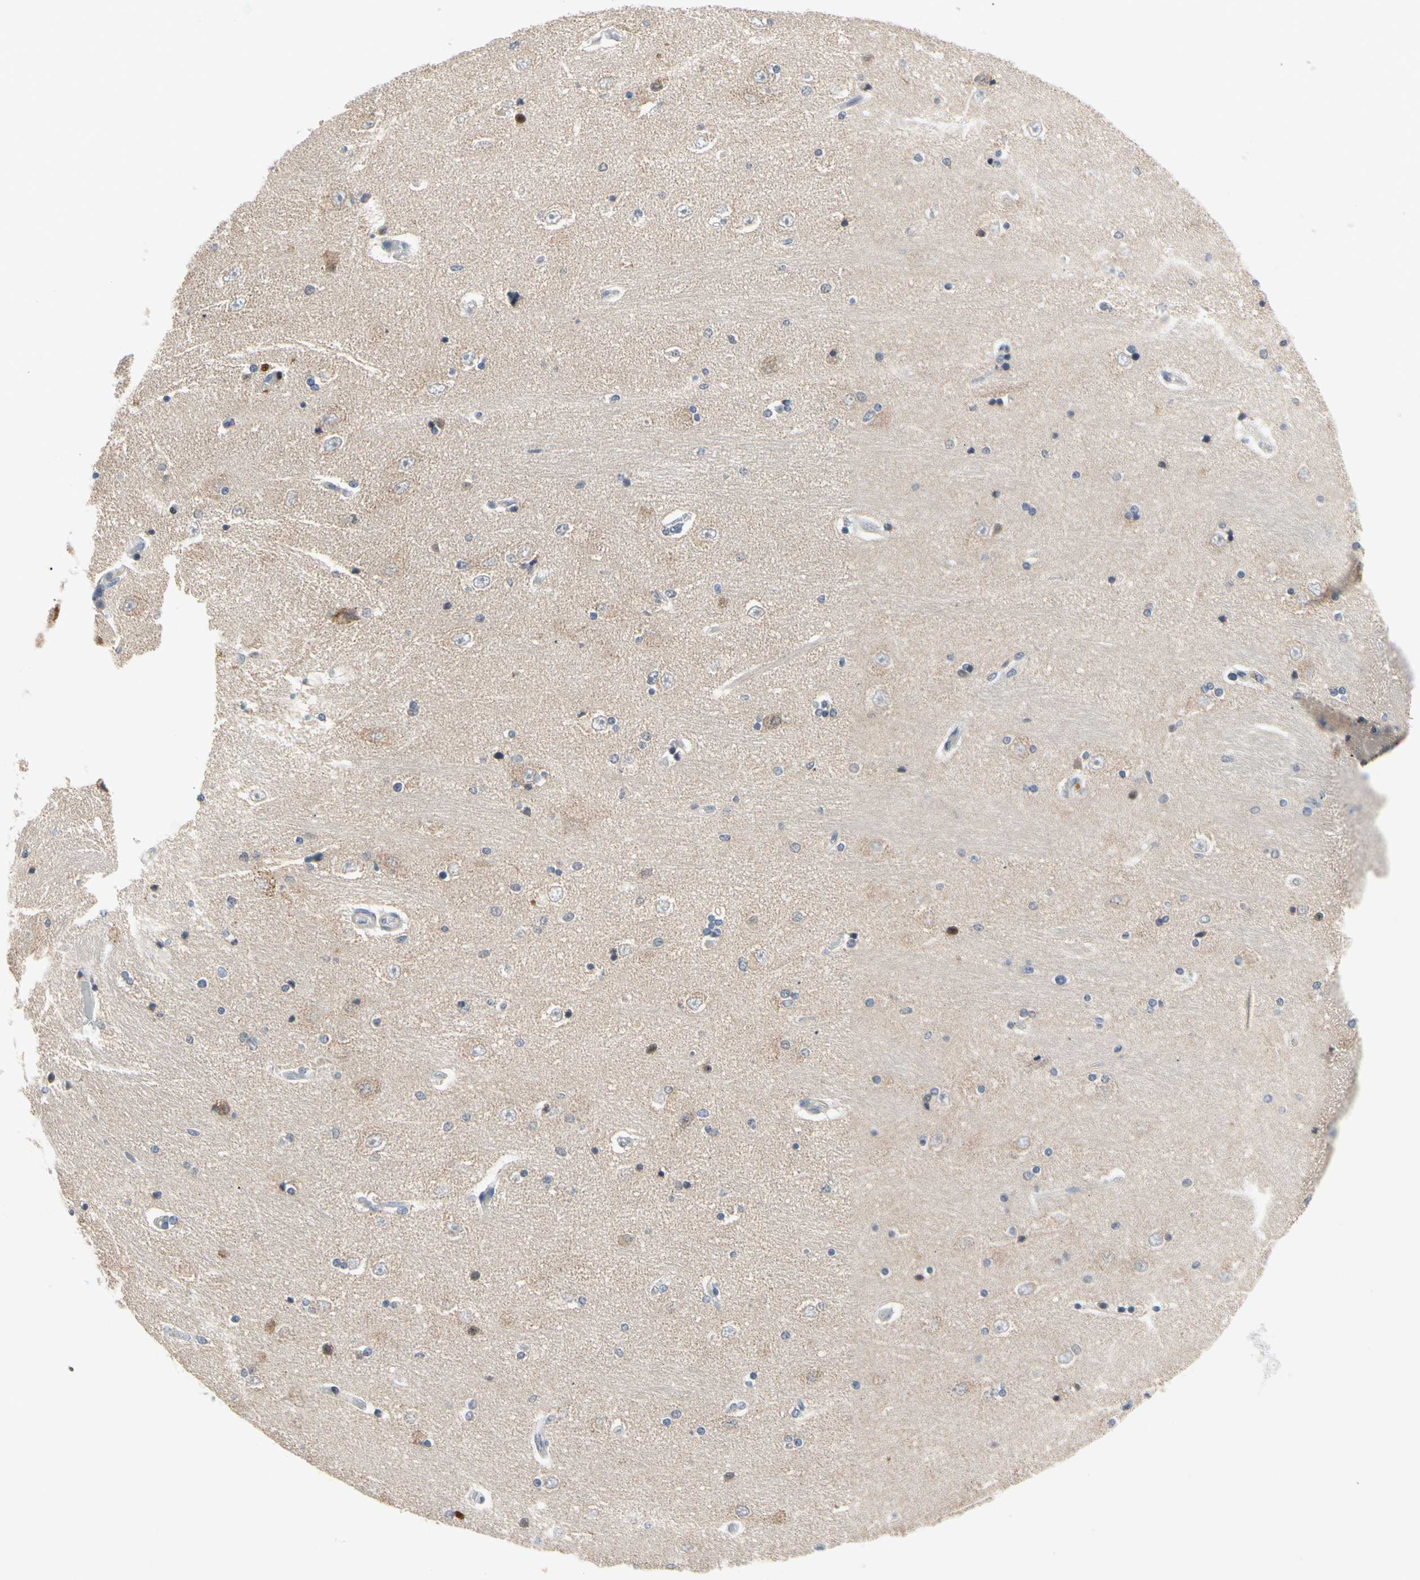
{"staining": {"intensity": "weak", "quantity": "25%-75%", "location": "cytoplasmic/membranous,nuclear"}, "tissue": "hippocampus", "cell_type": "Glial cells", "image_type": "normal", "snomed": [{"axis": "morphology", "description": "Normal tissue, NOS"}, {"axis": "topography", "description": "Hippocampus"}], "caption": "Protein analysis of unremarkable hippocampus reveals weak cytoplasmic/membranous,nuclear staining in about 25%-75% of glial cells. (IHC, brightfield microscopy, high magnification).", "gene": "MARK1", "patient": {"sex": "female", "age": 54}}